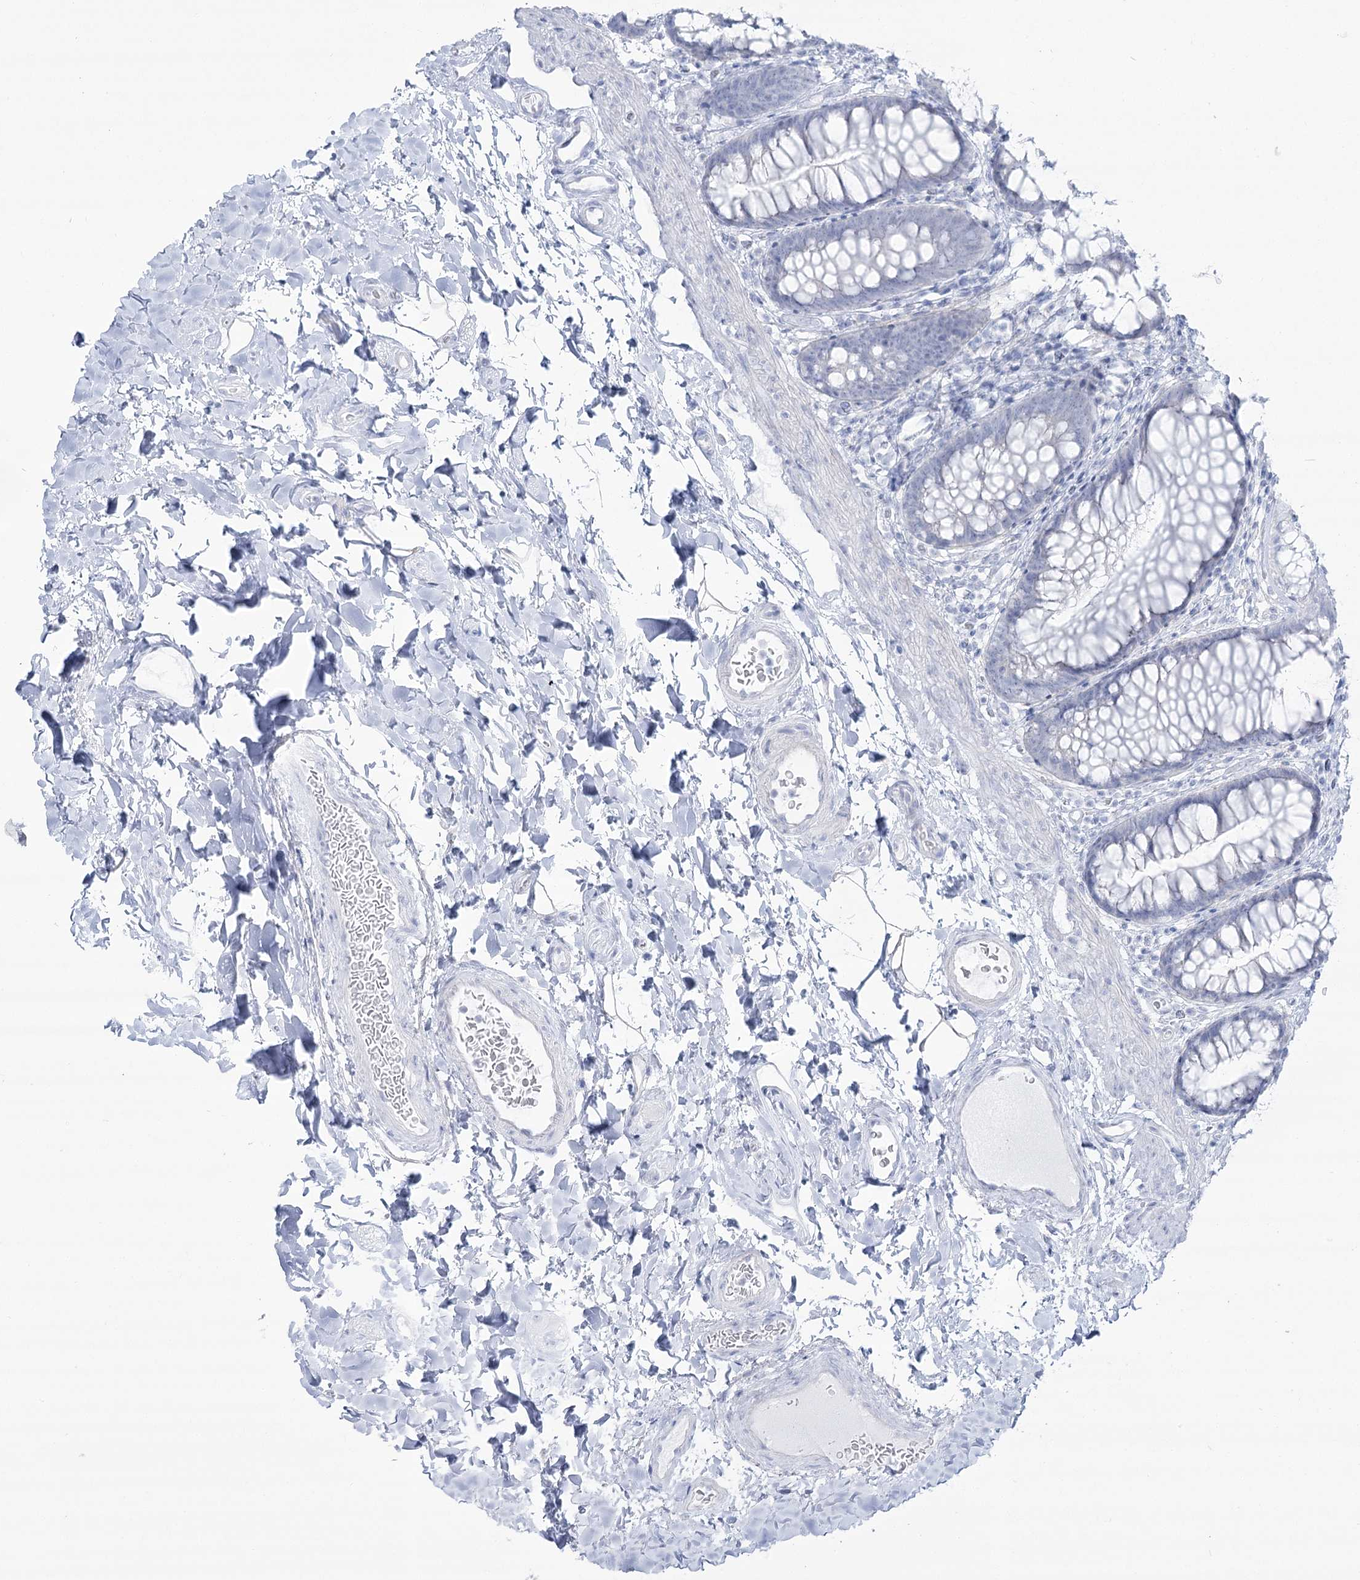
{"staining": {"intensity": "negative", "quantity": "none", "location": "none"}, "tissue": "colon", "cell_type": "Endothelial cells", "image_type": "normal", "snomed": [{"axis": "morphology", "description": "Normal tissue, NOS"}, {"axis": "topography", "description": "Colon"}], "caption": "This is an immunohistochemistry photomicrograph of benign colon. There is no expression in endothelial cells.", "gene": "ZNF843", "patient": {"sex": "female", "age": 62}}